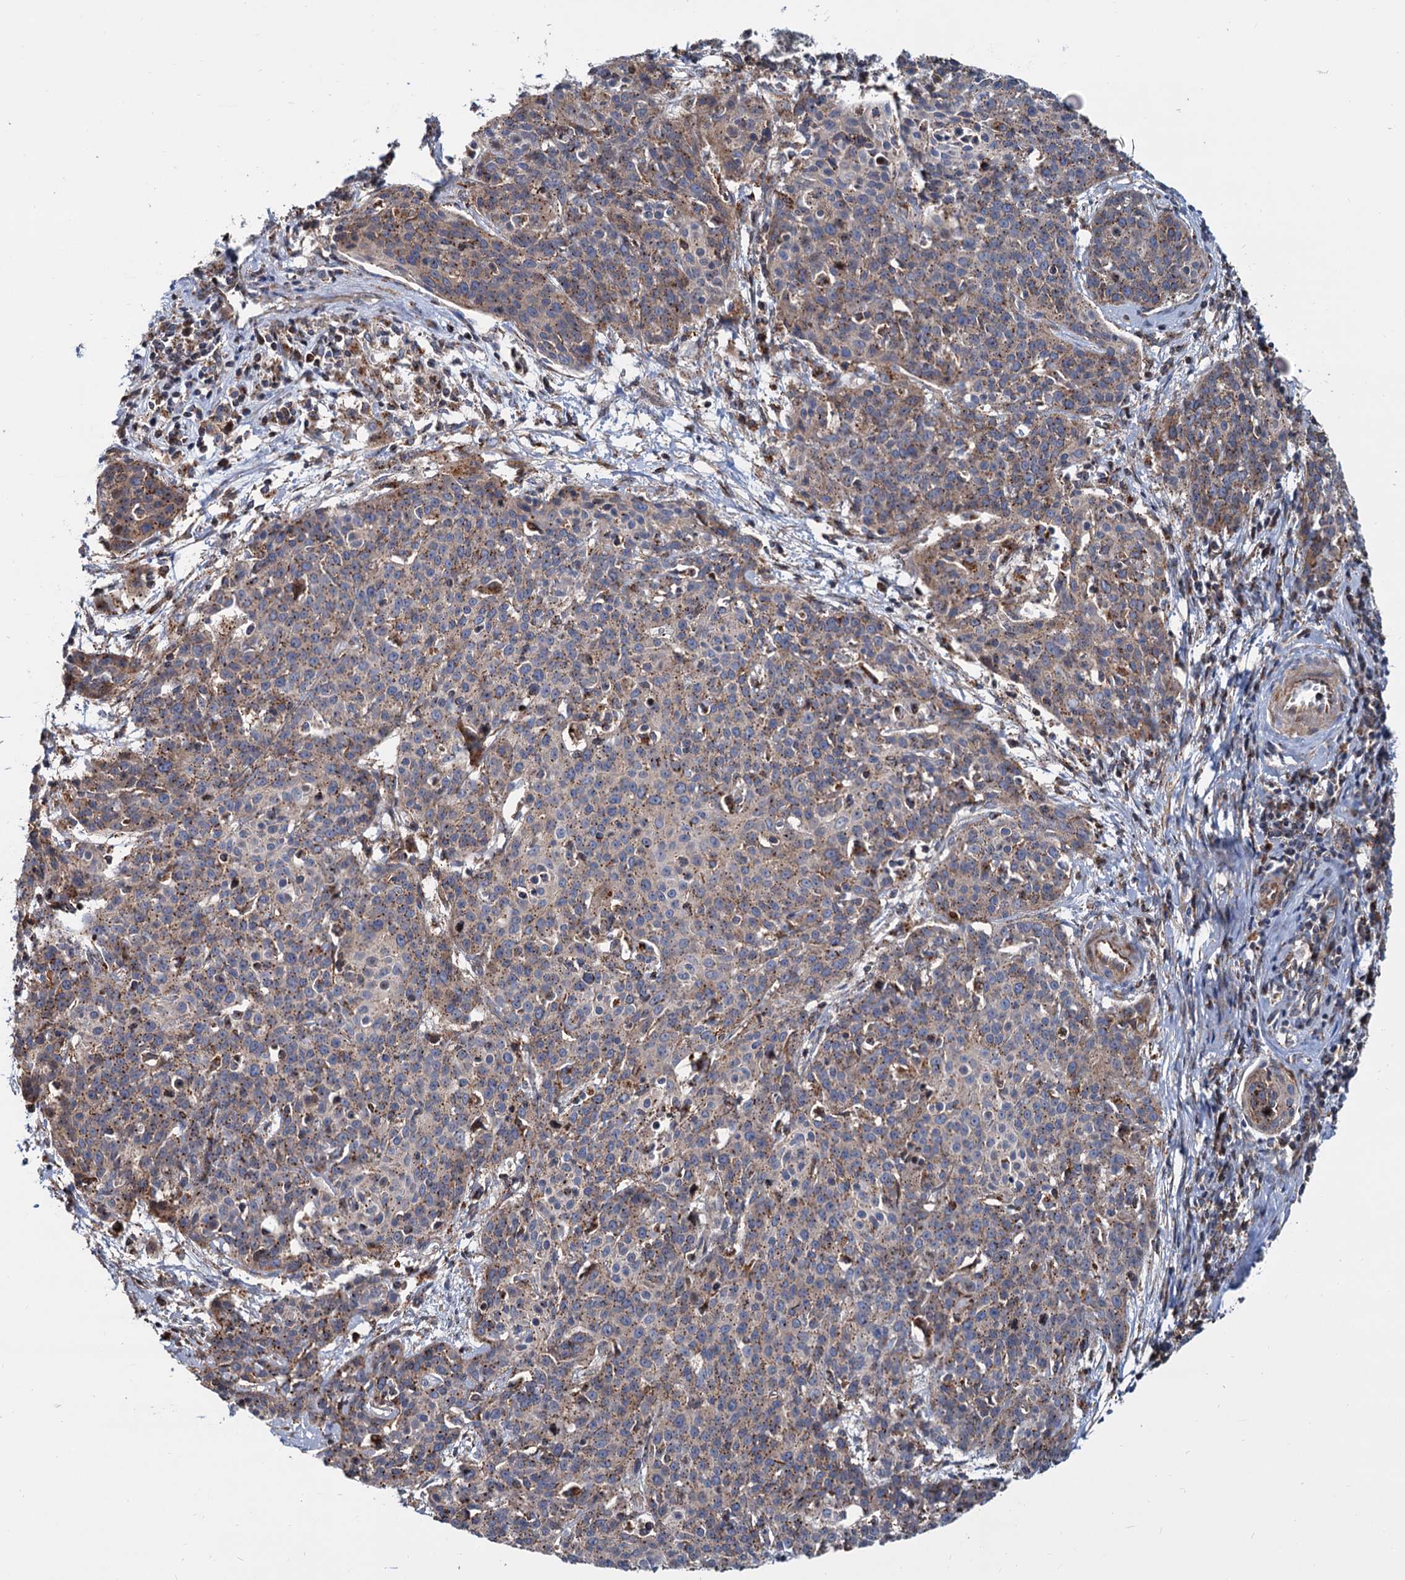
{"staining": {"intensity": "moderate", "quantity": ">75%", "location": "cytoplasmic/membranous"}, "tissue": "cervical cancer", "cell_type": "Tumor cells", "image_type": "cancer", "snomed": [{"axis": "morphology", "description": "Squamous cell carcinoma, NOS"}, {"axis": "topography", "description": "Cervix"}], "caption": "High-power microscopy captured an immunohistochemistry histopathology image of squamous cell carcinoma (cervical), revealing moderate cytoplasmic/membranous staining in approximately >75% of tumor cells.", "gene": "PSEN1", "patient": {"sex": "female", "age": 38}}